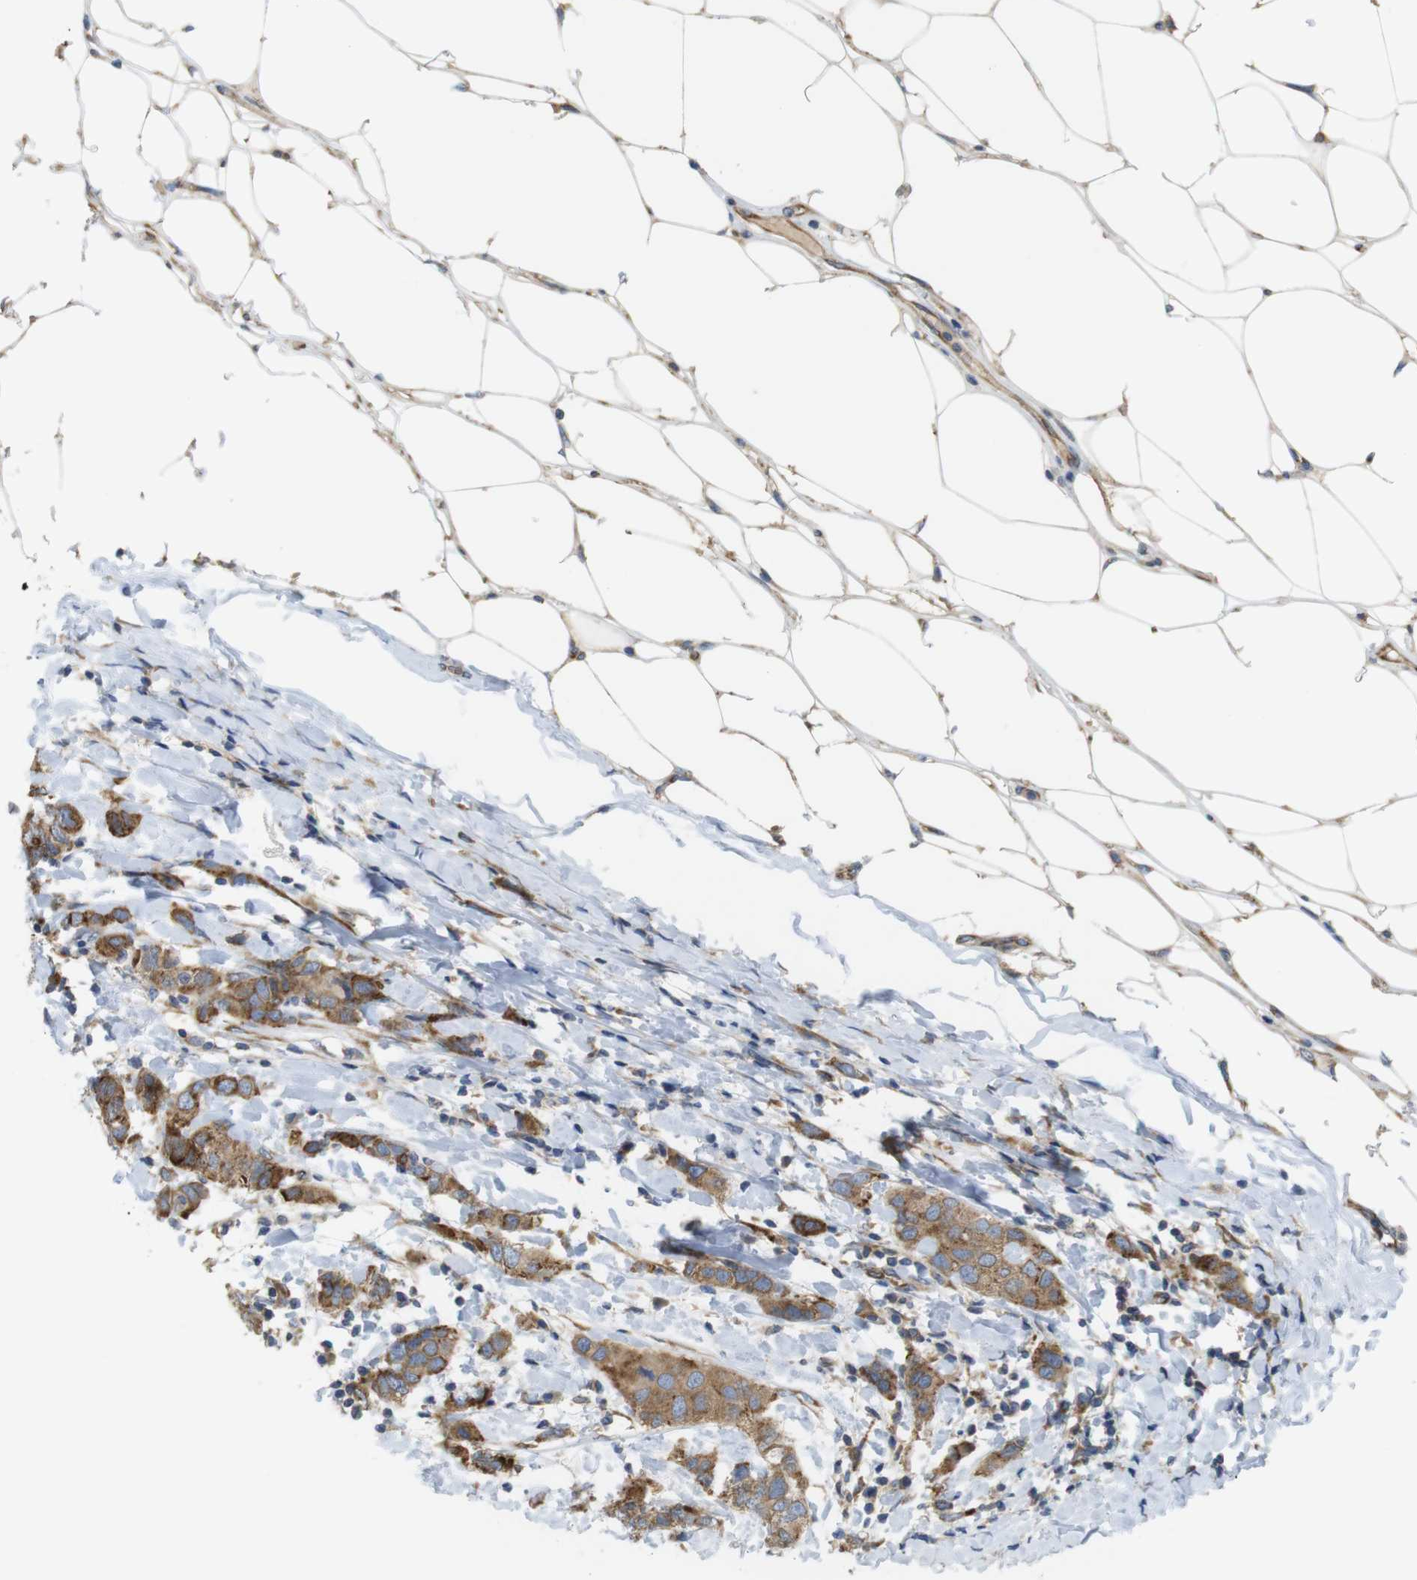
{"staining": {"intensity": "moderate", "quantity": ">75%", "location": "cytoplasmic/membranous"}, "tissue": "breast cancer", "cell_type": "Tumor cells", "image_type": "cancer", "snomed": [{"axis": "morphology", "description": "Duct carcinoma"}, {"axis": "topography", "description": "Breast"}], "caption": "Tumor cells display medium levels of moderate cytoplasmic/membranous positivity in about >75% of cells in human breast cancer (intraductal carcinoma). (Stains: DAB in brown, nuclei in blue, Microscopy: brightfield microscopy at high magnification).", "gene": "PCNX2", "patient": {"sex": "female", "age": 50}}